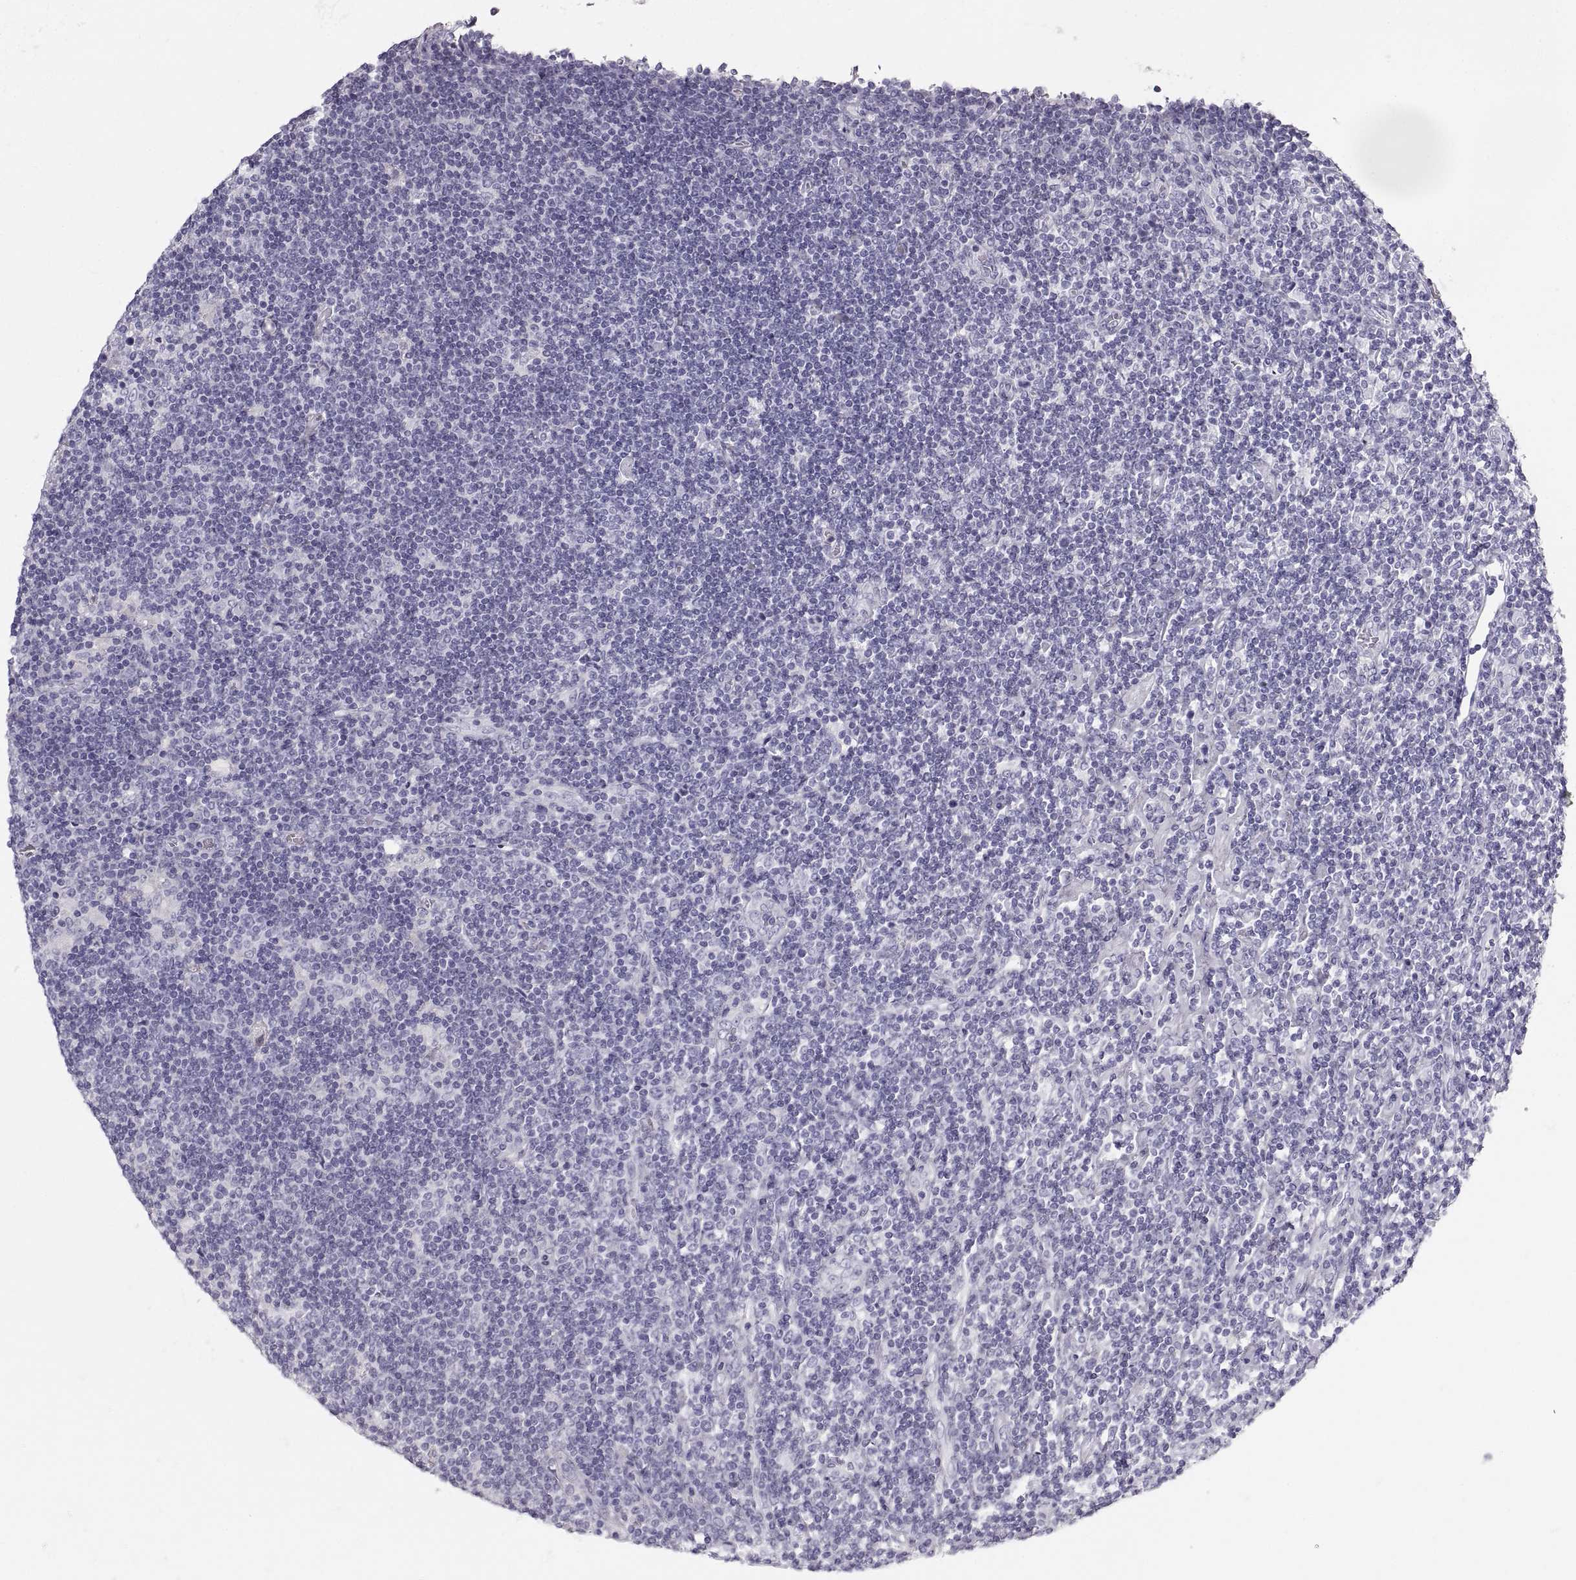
{"staining": {"intensity": "negative", "quantity": "none", "location": "none"}, "tissue": "lymphoma", "cell_type": "Tumor cells", "image_type": "cancer", "snomed": [{"axis": "morphology", "description": "Hodgkin's disease, NOS"}, {"axis": "topography", "description": "Lymph node"}], "caption": "Tumor cells are negative for brown protein staining in Hodgkin's disease.", "gene": "CRYAA", "patient": {"sex": "male", "age": 40}}